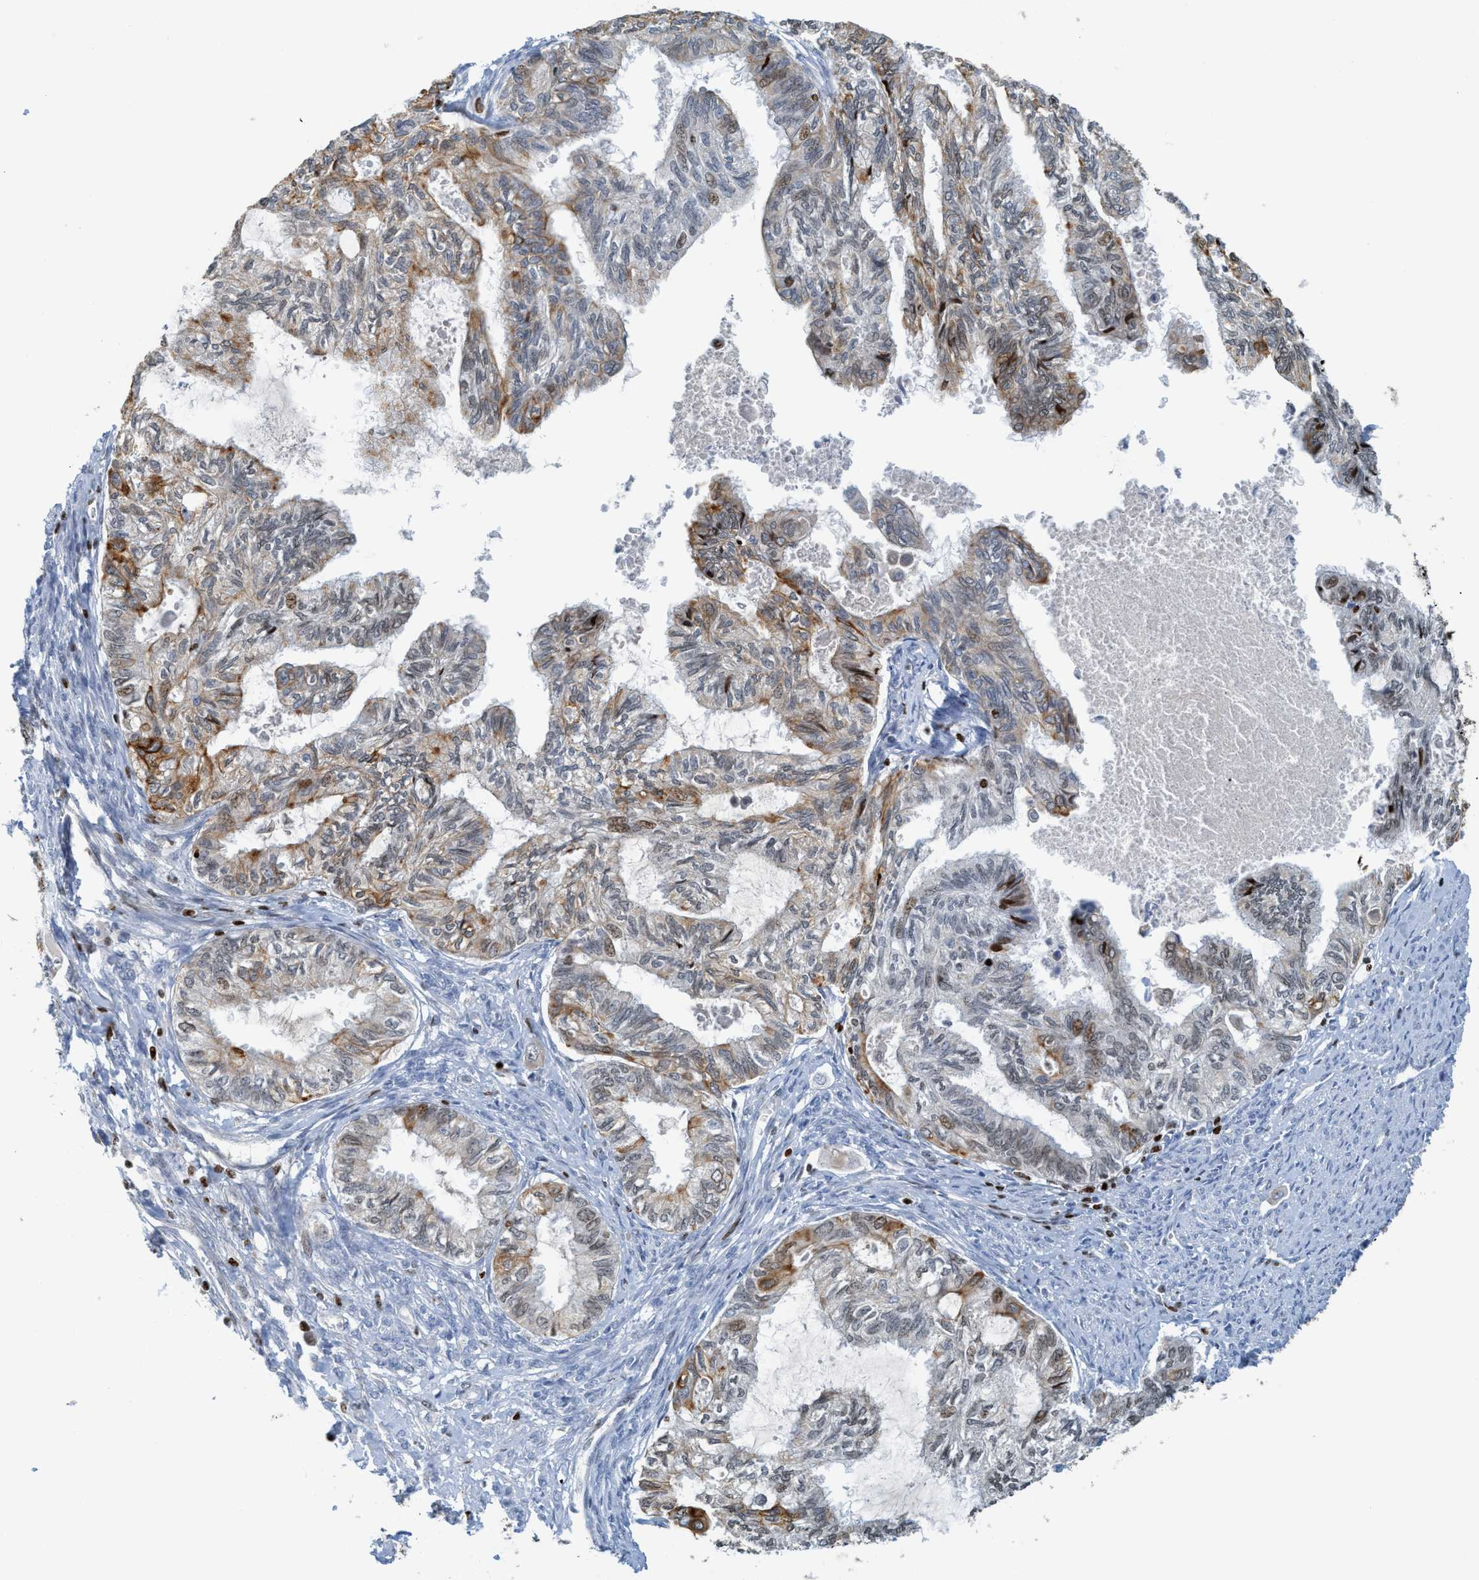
{"staining": {"intensity": "moderate", "quantity": "25%-75%", "location": "cytoplasmic/membranous"}, "tissue": "cervical cancer", "cell_type": "Tumor cells", "image_type": "cancer", "snomed": [{"axis": "morphology", "description": "Normal tissue, NOS"}, {"axis": "morphology", "description": "Adenocarcinoma, NOS"}, {"axis": "topography", "description": "Cervix"}, {"axis": "topography", "description": "Endometrium"}], "caption": "DAB immunohistochemical staining of cervical cancer (adenocarcinoma) exhibits moderate cytoplasmic/membranous protein positivity in about 25%-75% of tumor cells. (Brightfield microscopy of DAB IHC at high magnification).", "gene": "SH3D19", "patient": {"sex": "female", "age": 86}}